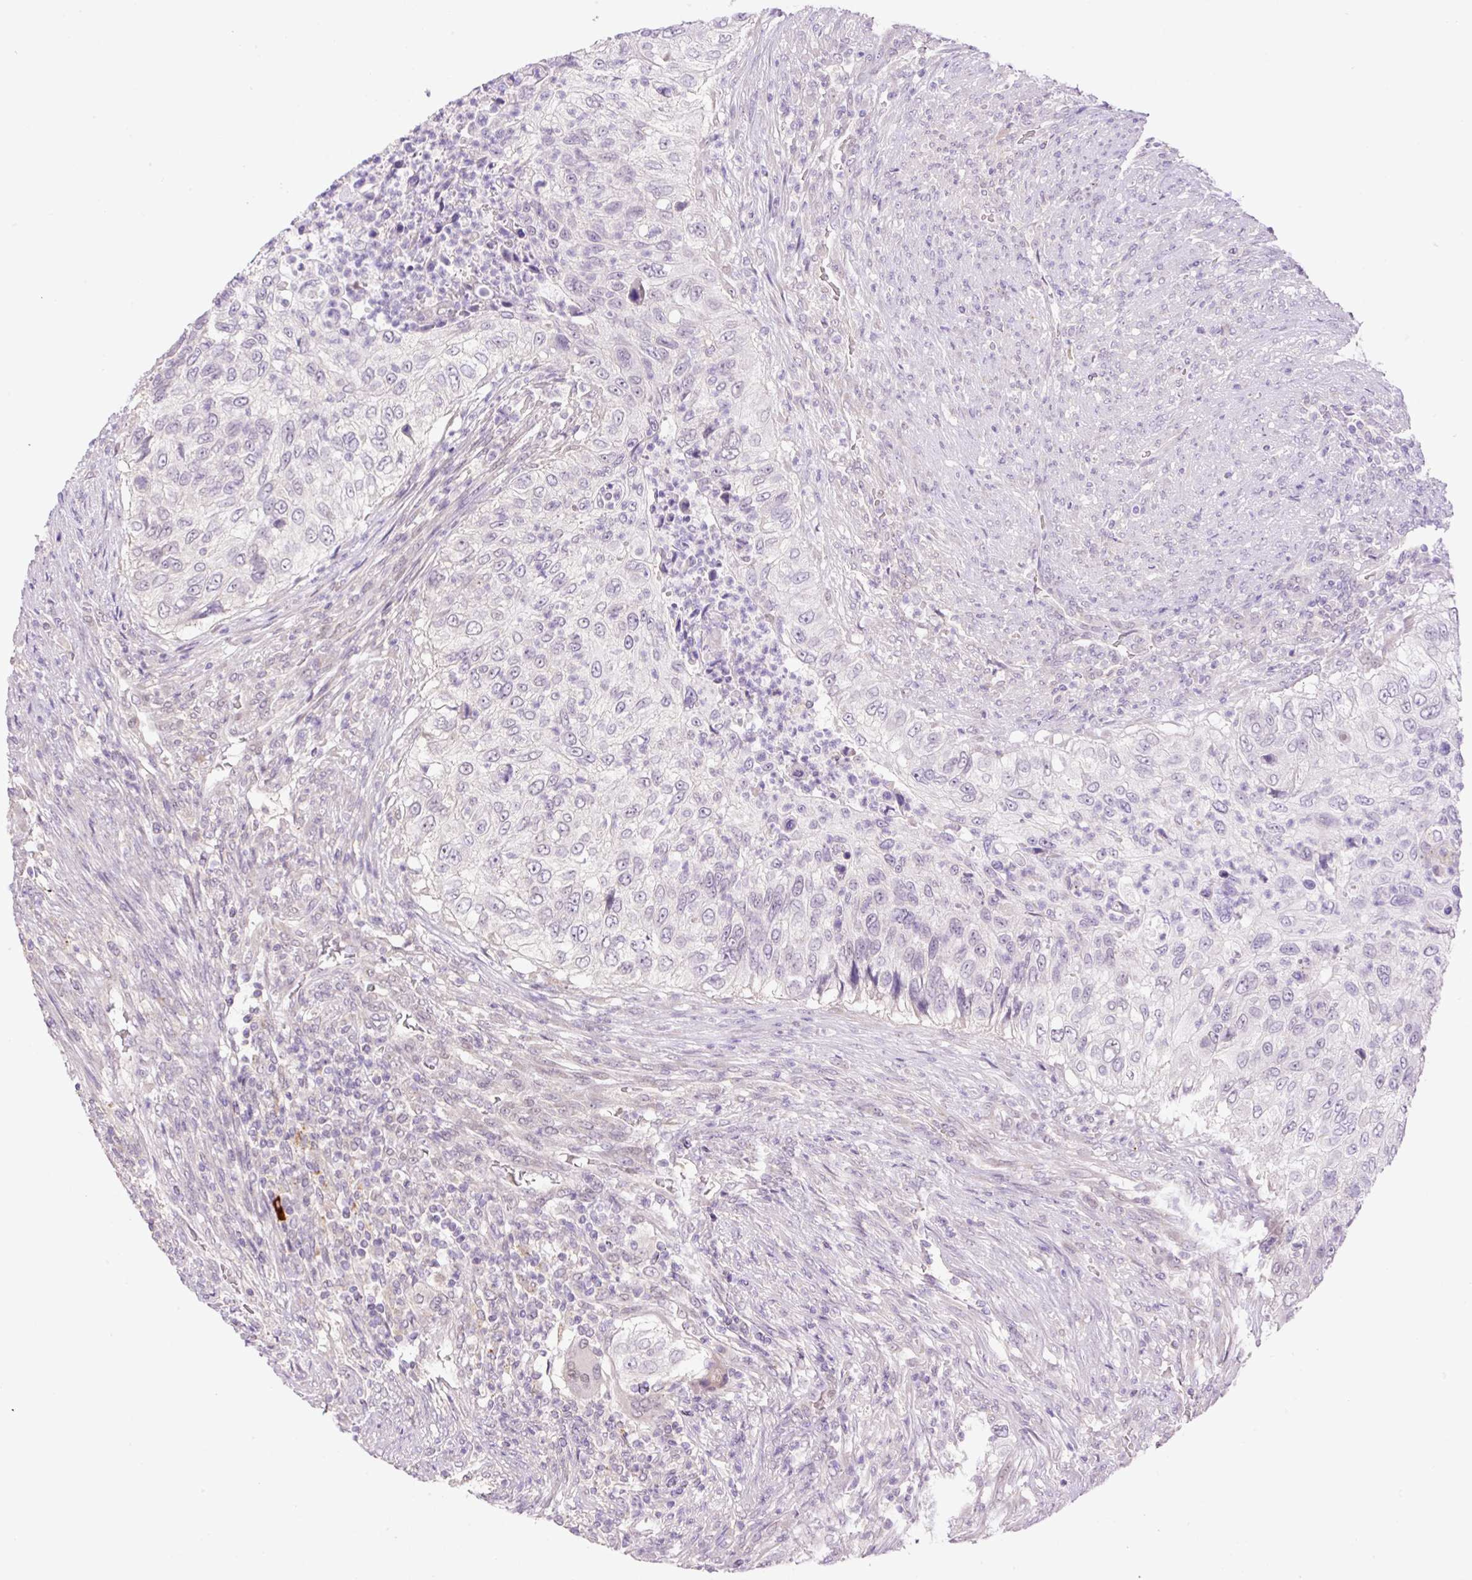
{"staining": {"intensity": "negative", "quantity": "none", "location": "none"}, "tissue": "urothelial cancer", "cell_type": "Tumor cells", "image_type": "cancer", "snomed": [{"axis": "morphology", "description": "Urothelial carcinoma, High grade"}, {"axis": "topography", "description": "Urinary bladder"}], "caption": "This is an immunohistochemistry (IHC) image of human high-grade urothelial carcinoma. There is no expression in tumor cells.", "gene": "HABP4", "patient": {"sex": "female", "age": 60}}